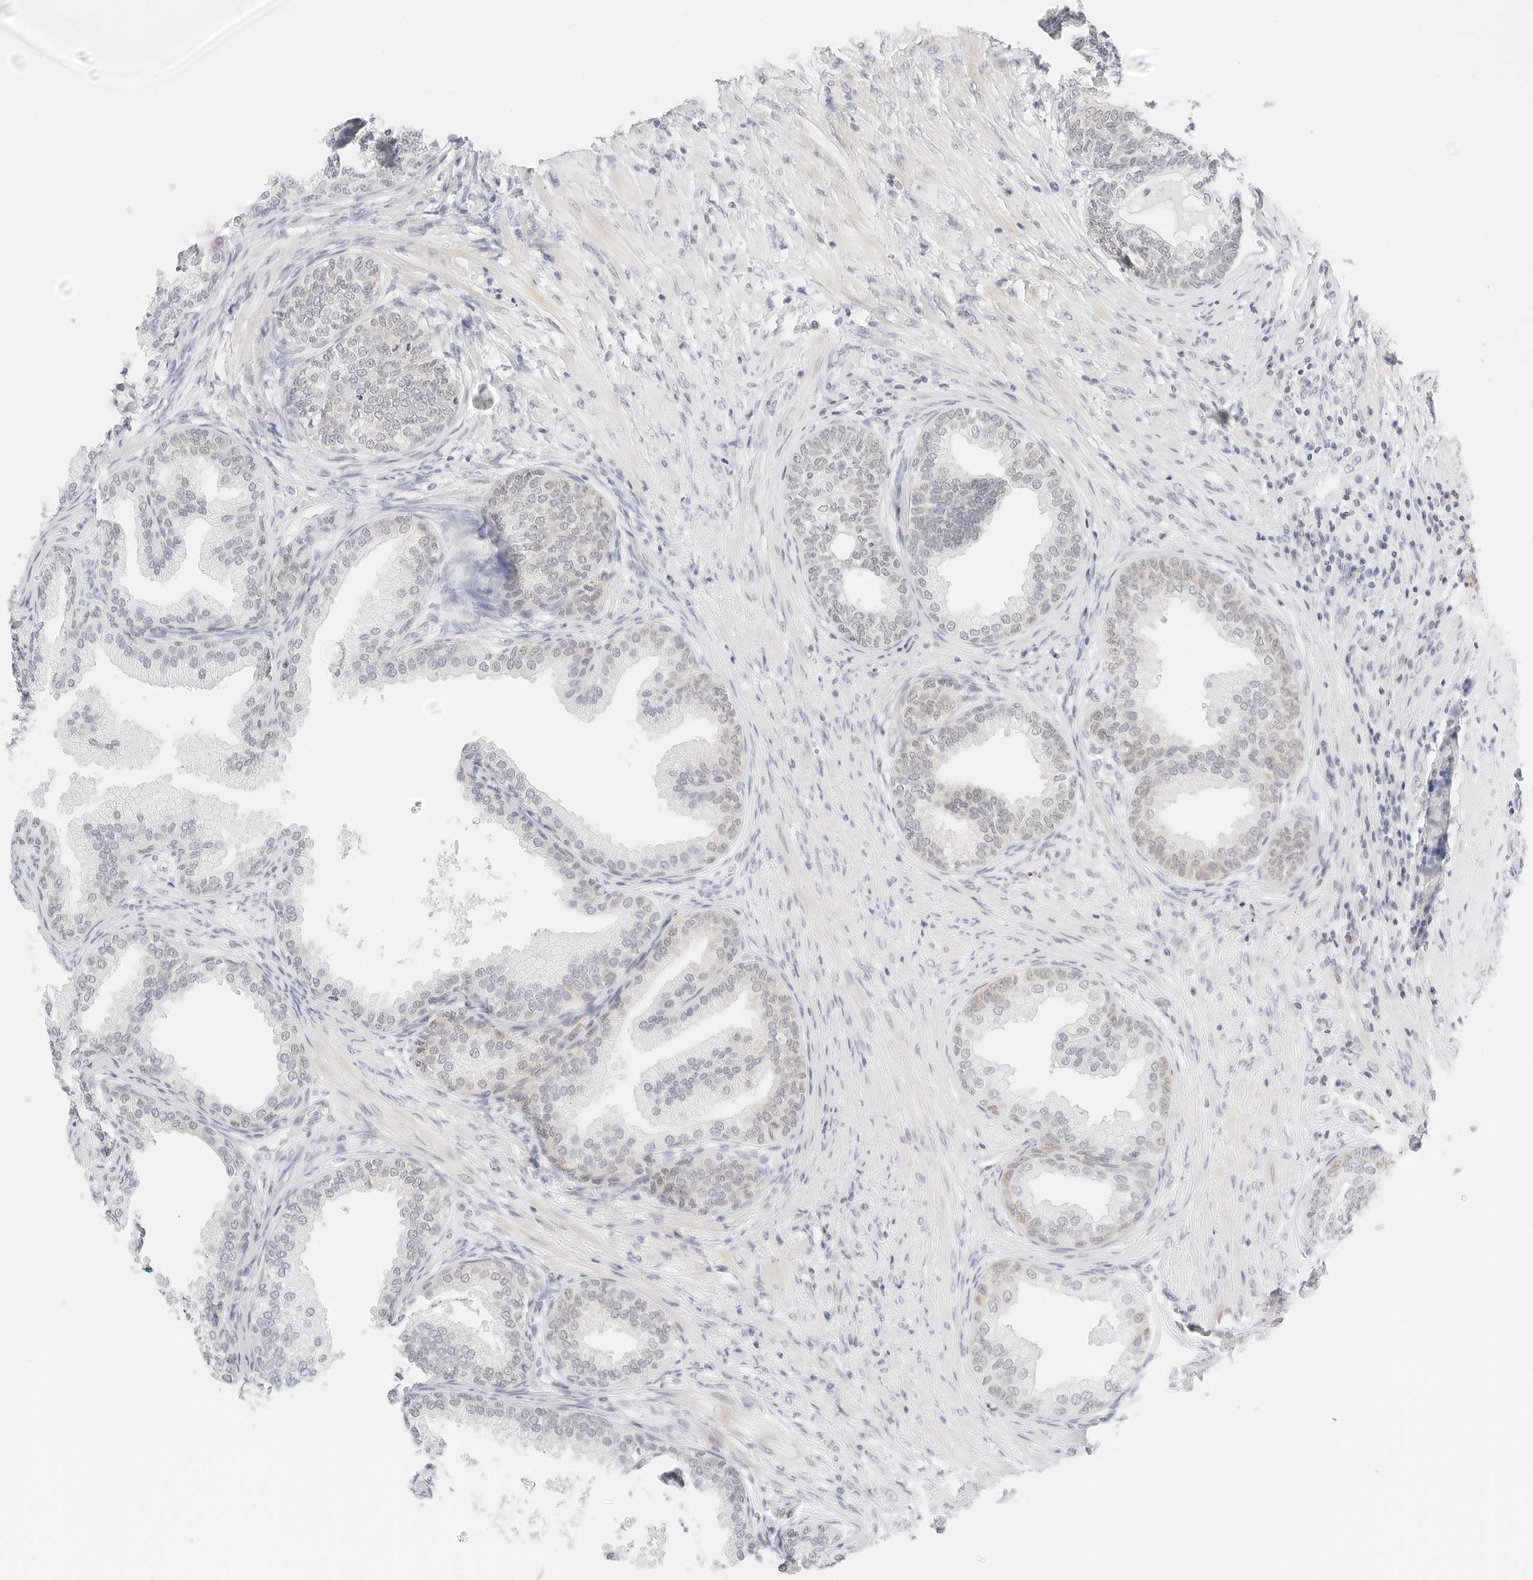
{"staining": {"intensity": "weak", "quantity": "<25%", "location": "cytoplasmic/membranous,nuclear"}, "tissue": "prostate", "cell_type": "Glandular cells", "image_type": "normal", "snomed": [{"axis": "morphology", "description": "Normal tissue, NOS"}, {"axis": "topography", "description": "Prostate"}], "caption": "The image displays no significant staining in glandular cells of prostate. (DAB (3,3'-diaminobenzidine) IHC with hematoxylin counter stain).", "gene": "CD22", "patient": {"sex": "male", "age": 76}}